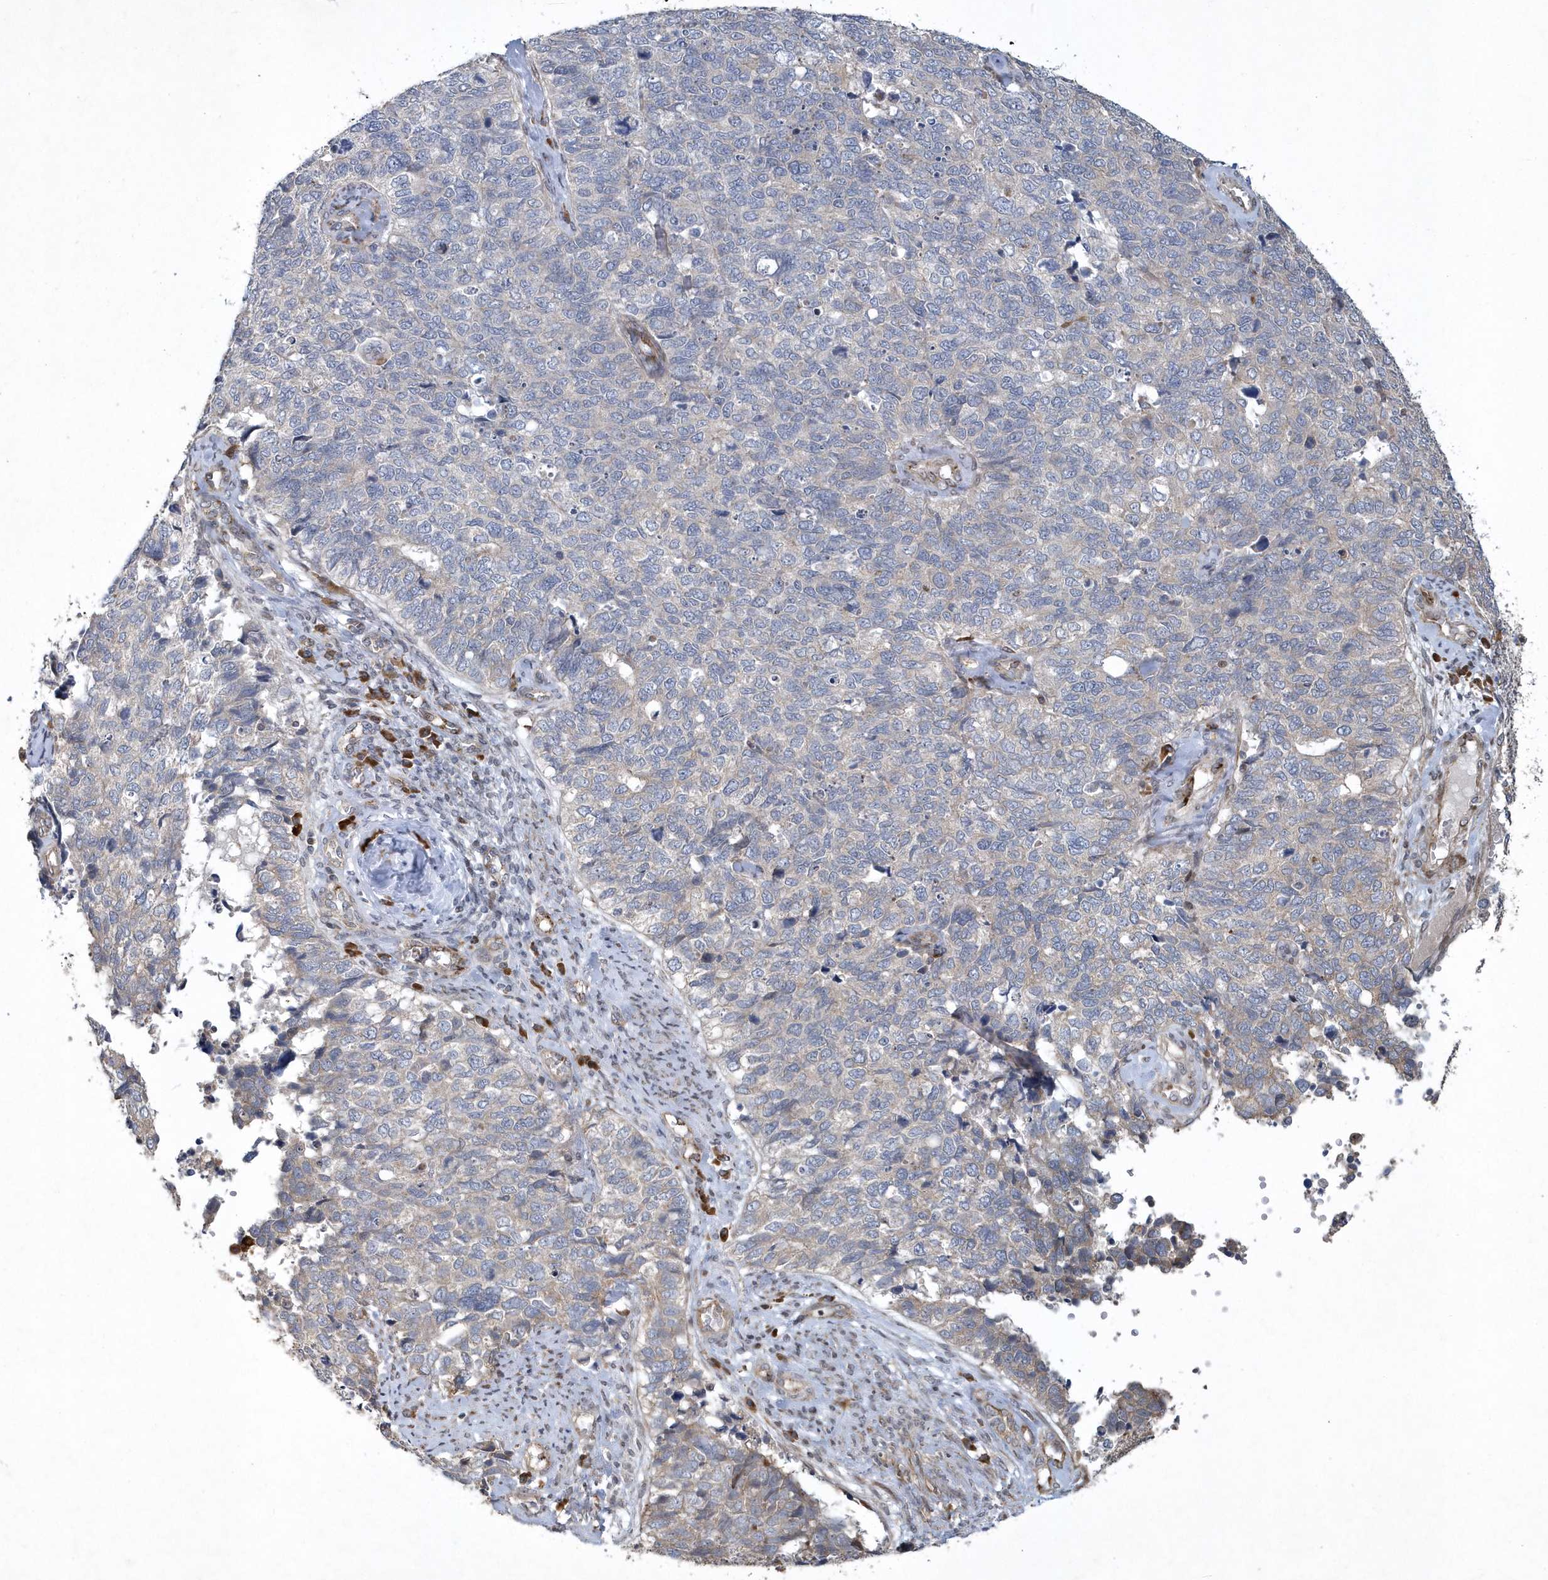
{"staining": {"intensity": "negative", "quantity": "none", "location": "none"}, "tissue": "cervical cancer", "cell_type": "Tumor cells", "image_type": "cancer", "snomed": [{"axis": "morphology", "description": "Squamous cell carcinoma, NOS"}, {"axis": "topography", "description": "Cervix"}], "caption": "This histopathology image is of squamous cell carcinoma (cervical) stained with immunohistochemistry (IHC) to label a protein in brown with the nuclei are counter-stained blue. There is no staining in tumor cells.", "gene": "N4BP2", "patient": {"sex": "female", "age": 63}}